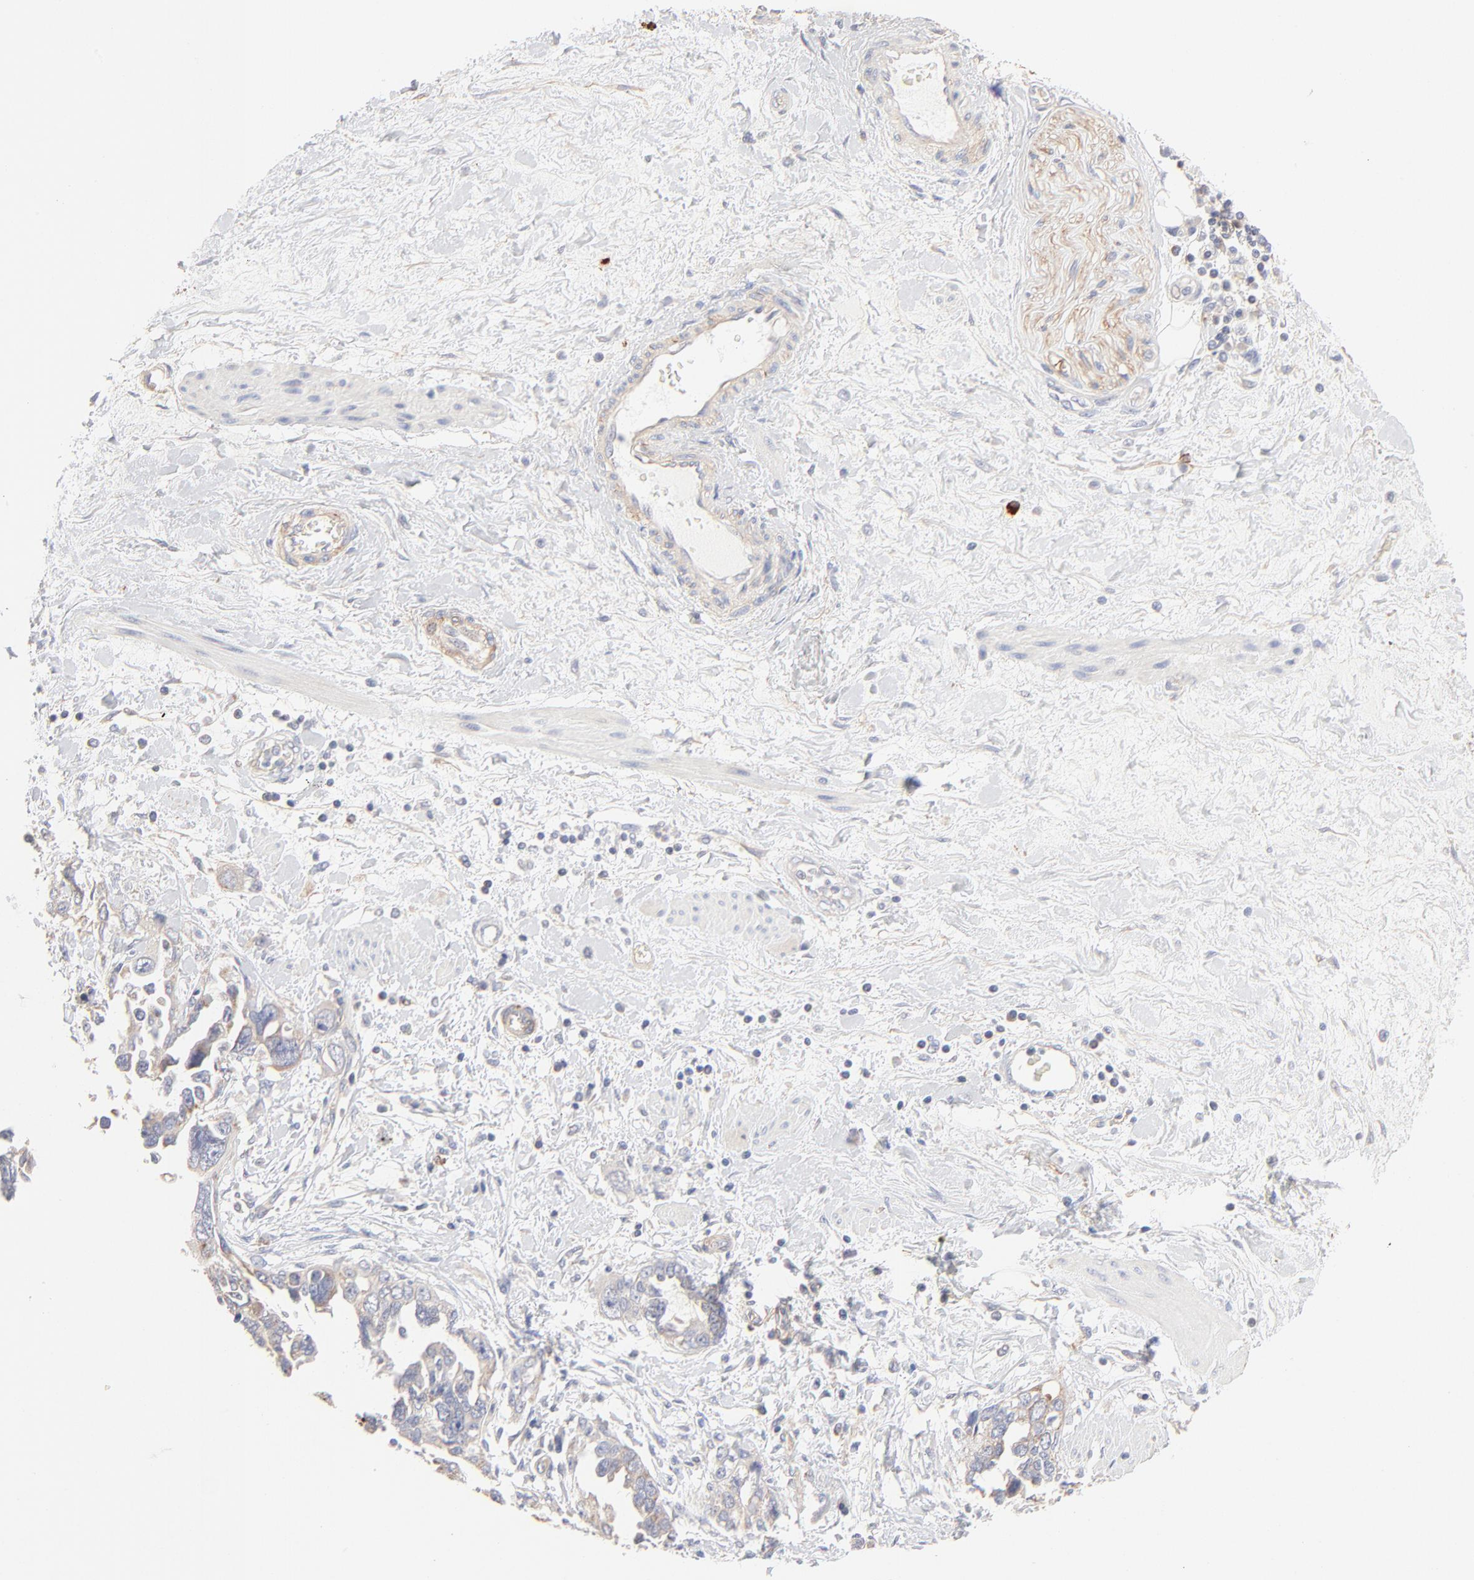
{"staining": {"intensity": "negative", "quantity": "none", "location": "none"}, "tissue": "ovarian cancer", "cell_type": "Tumor cells", "image_type": "cancer", "snomed": [{"axis": "morphology", "description": "Cystadenocarcinoma, serous, NOS"}, {"axis": "topography", "description": "Ovary"}], "caption": "DAB (3,3'-diaminobenzidine) immunohistochemical staining of ovarian serous cystadenocarcinoma exhibits no significant positivity in tumor cells. (Stains: DAB (3,3'-diaminobenzidine) immunohistochemistry with hematoxylin counter stain, Microscopy: brightfield microscopy at high magnification).", "gene": "SPTB", "patient": {"sex": "female", "age": 63}}